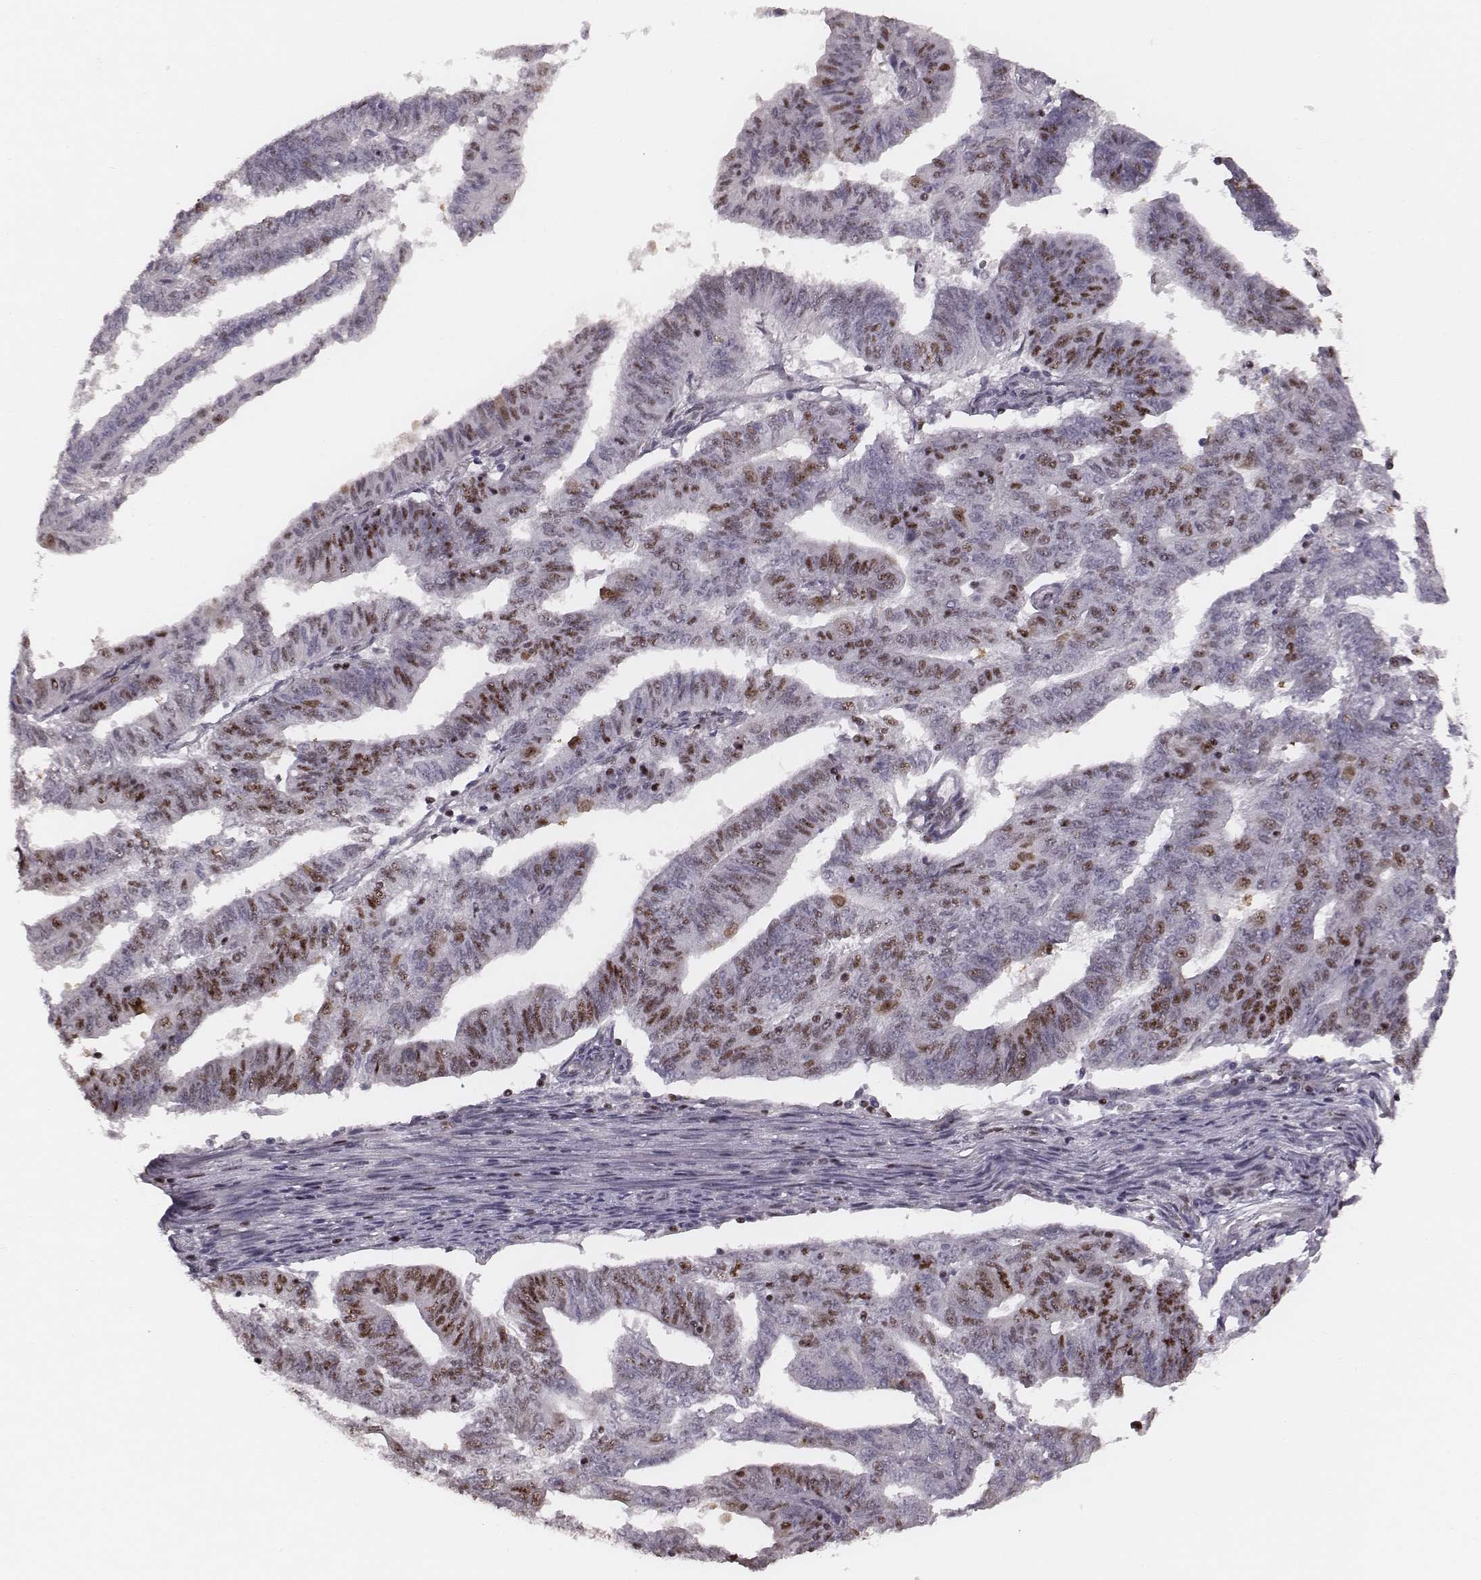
{"staining": {"intensity": "moderate", "quantity": "<25%", "location": "nuclear"}, "tissue": "endometrial cancer", "cell_type": "Tumor cells", "image_type": "cancer", "snomed": [{"axis": "morphology", "description": "Adenocarcinoma, NOS"}, {"axis": "topography", "description": "Endometrium"}], "caption": "Human adenocarcinoma (endometrial) stained with a brown dye shows moderate nuclear positive positivity in approximately <25% of tumor cells.", "gene": "LUC7L", "patient": {"sex": "female", "age": 82}}